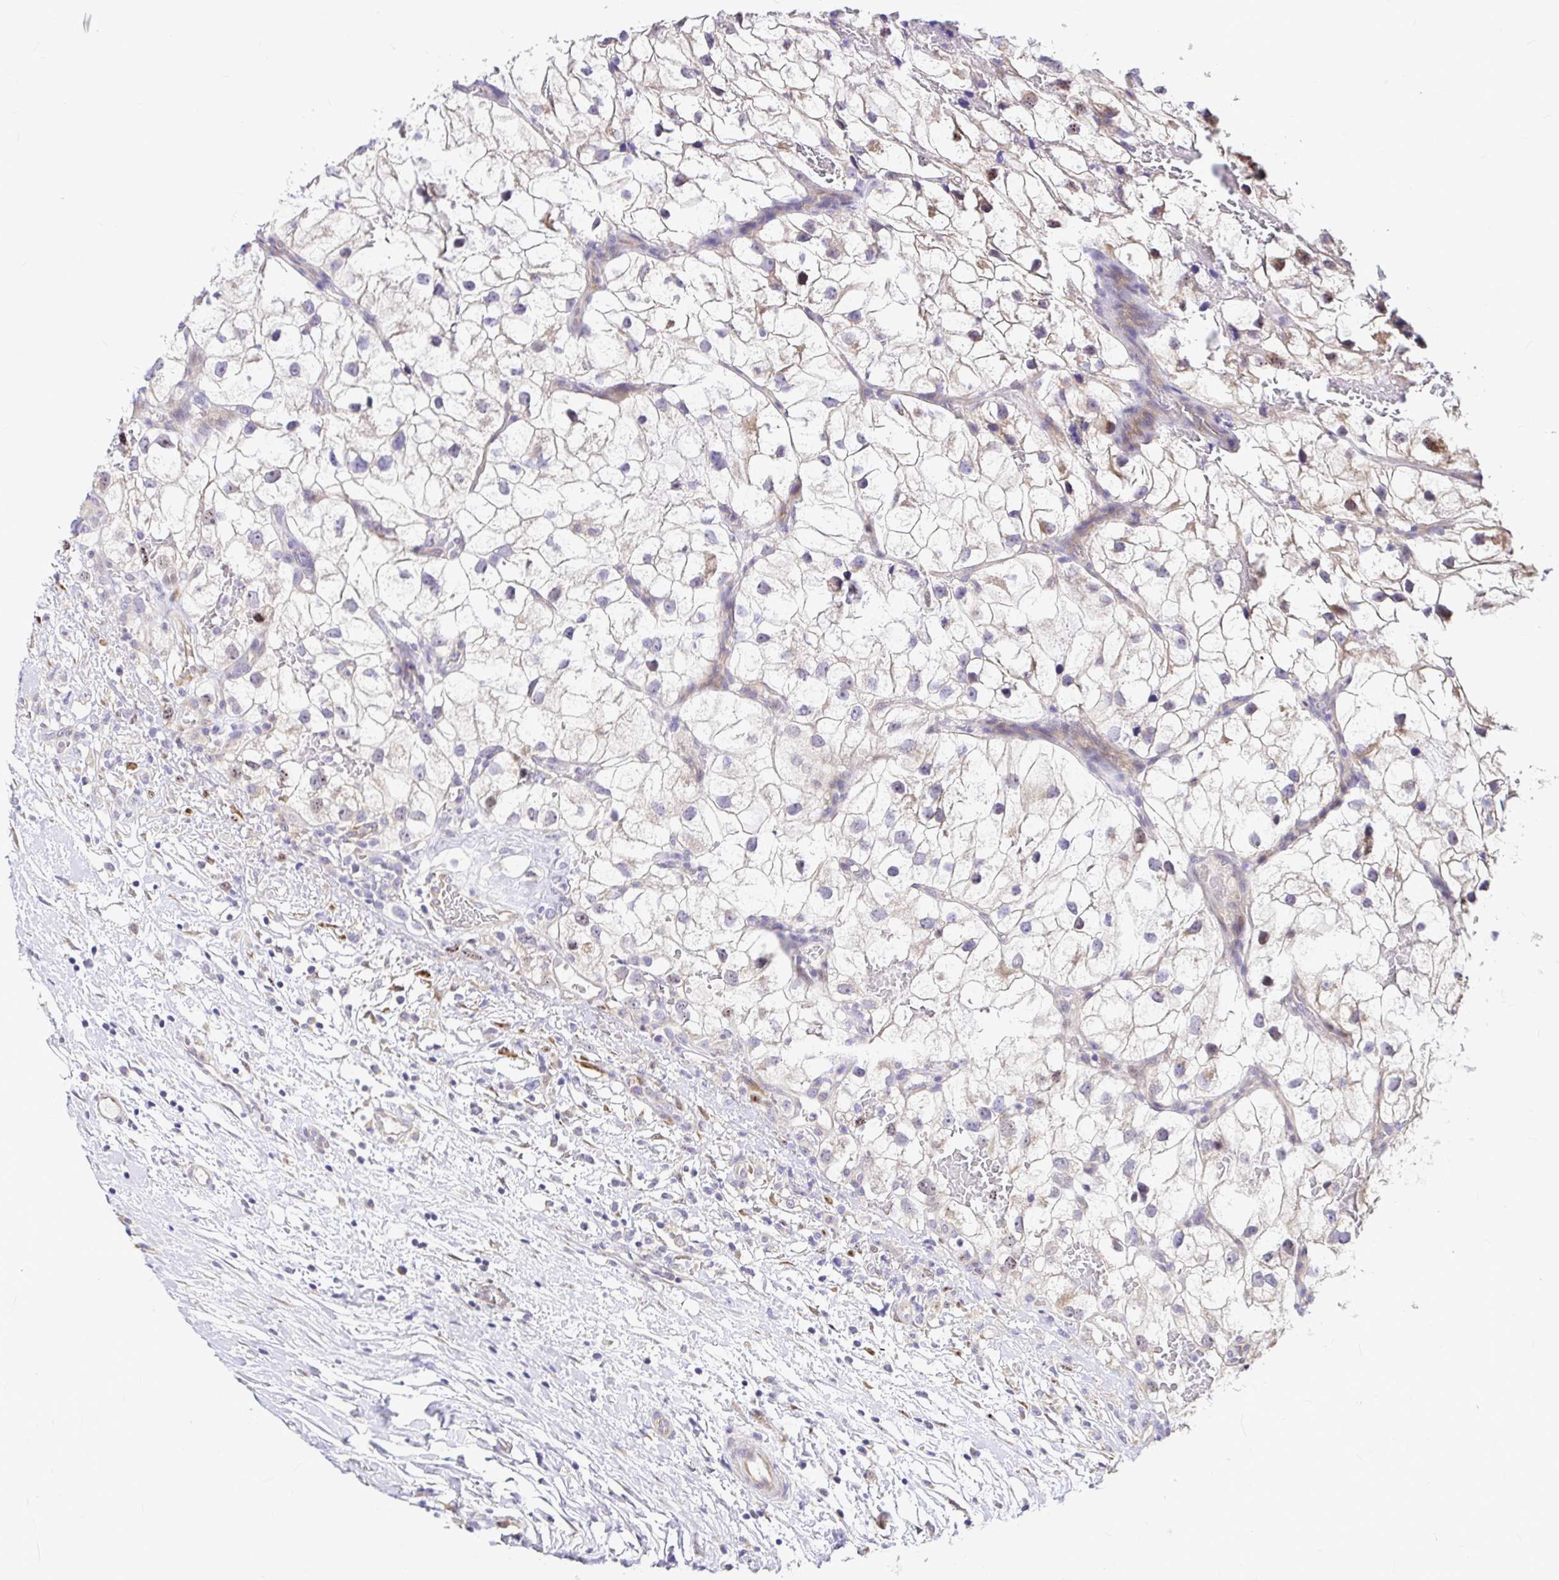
{"staining": {"intensity": "weak", "quantity": "<25%", "location": "cytoplasmic/membranous"}, "tissue": "renal cancer", "cell_type": "Tumor cells", "image_type": "cancer", "snomed": [{"axis": "morphology", "description": "Adenocarcinoma, NOS"}, {"axis": "topography", "description": "Kidney"}], "caption": "DAB (3,3'-diaminobenzidine) immunohistochemical staining of human adenocarcinoma (renal) demonstrates no significant positivity in tumor cells. The staining was performed using DAB to visualize the protein expression in brown, while the nuclei were stained in blue with hematoxylin (Magnification: 20x).", "gene": "GABBR2", "patient": {"sex": "male", "age": 59}}